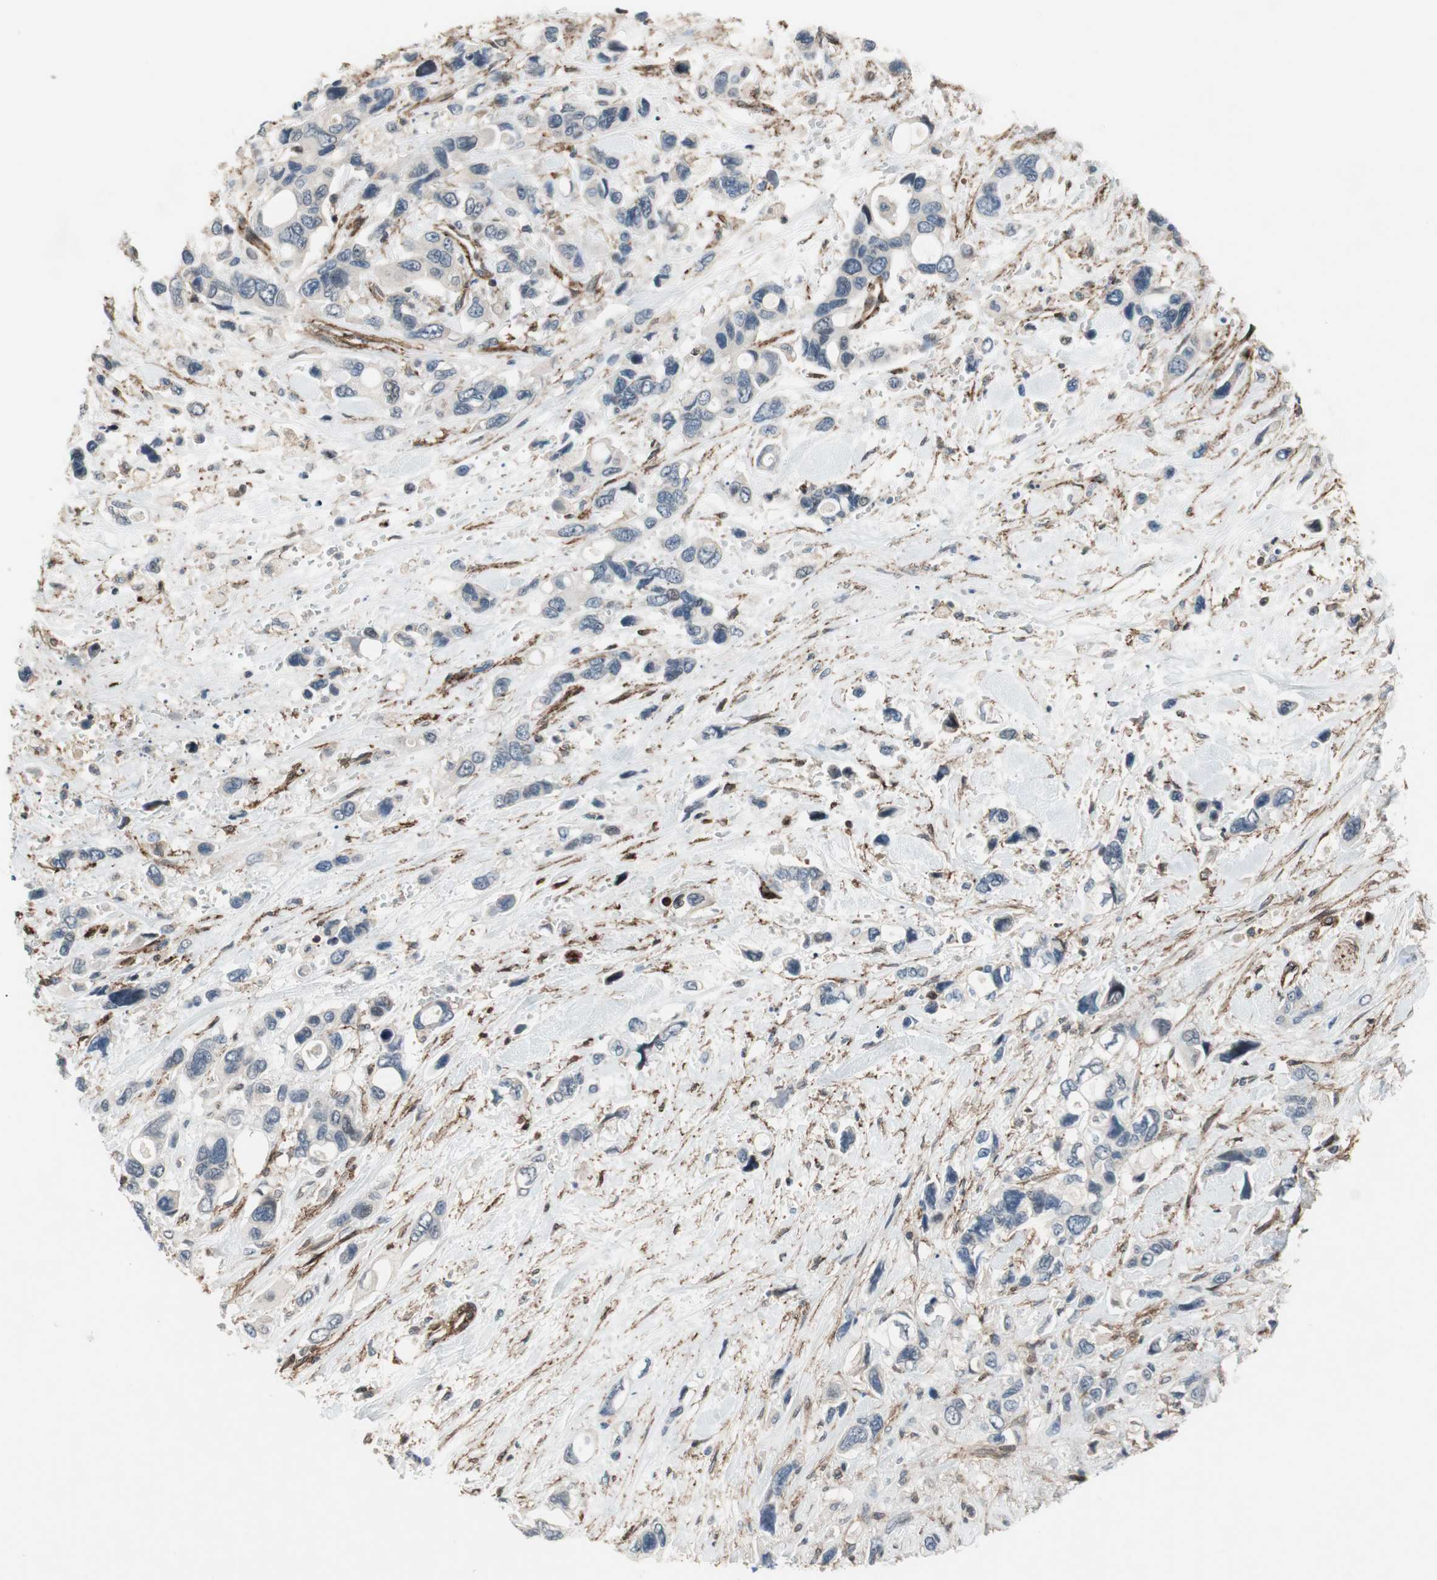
{"staining": {"intensity": "negative", "quantity": "none", "location": "none"}, "tissue": "pancreatic cancer", "cell_type": "Tumor cells", "image_type": "cancer", "snomed": [{"axis": "morphology", "description": "Adenocarcinoma, NOS"}, {"axis": "topography", "description": "Pancreas"}], "caption": "DAB immunohistochemical staining of human pancreatic cancer reveals no significant positivity in tumor cells. Nuclei are stained in blue.", "gene": "GRHL1", "patient": {"sex": "male", "age": 46}}